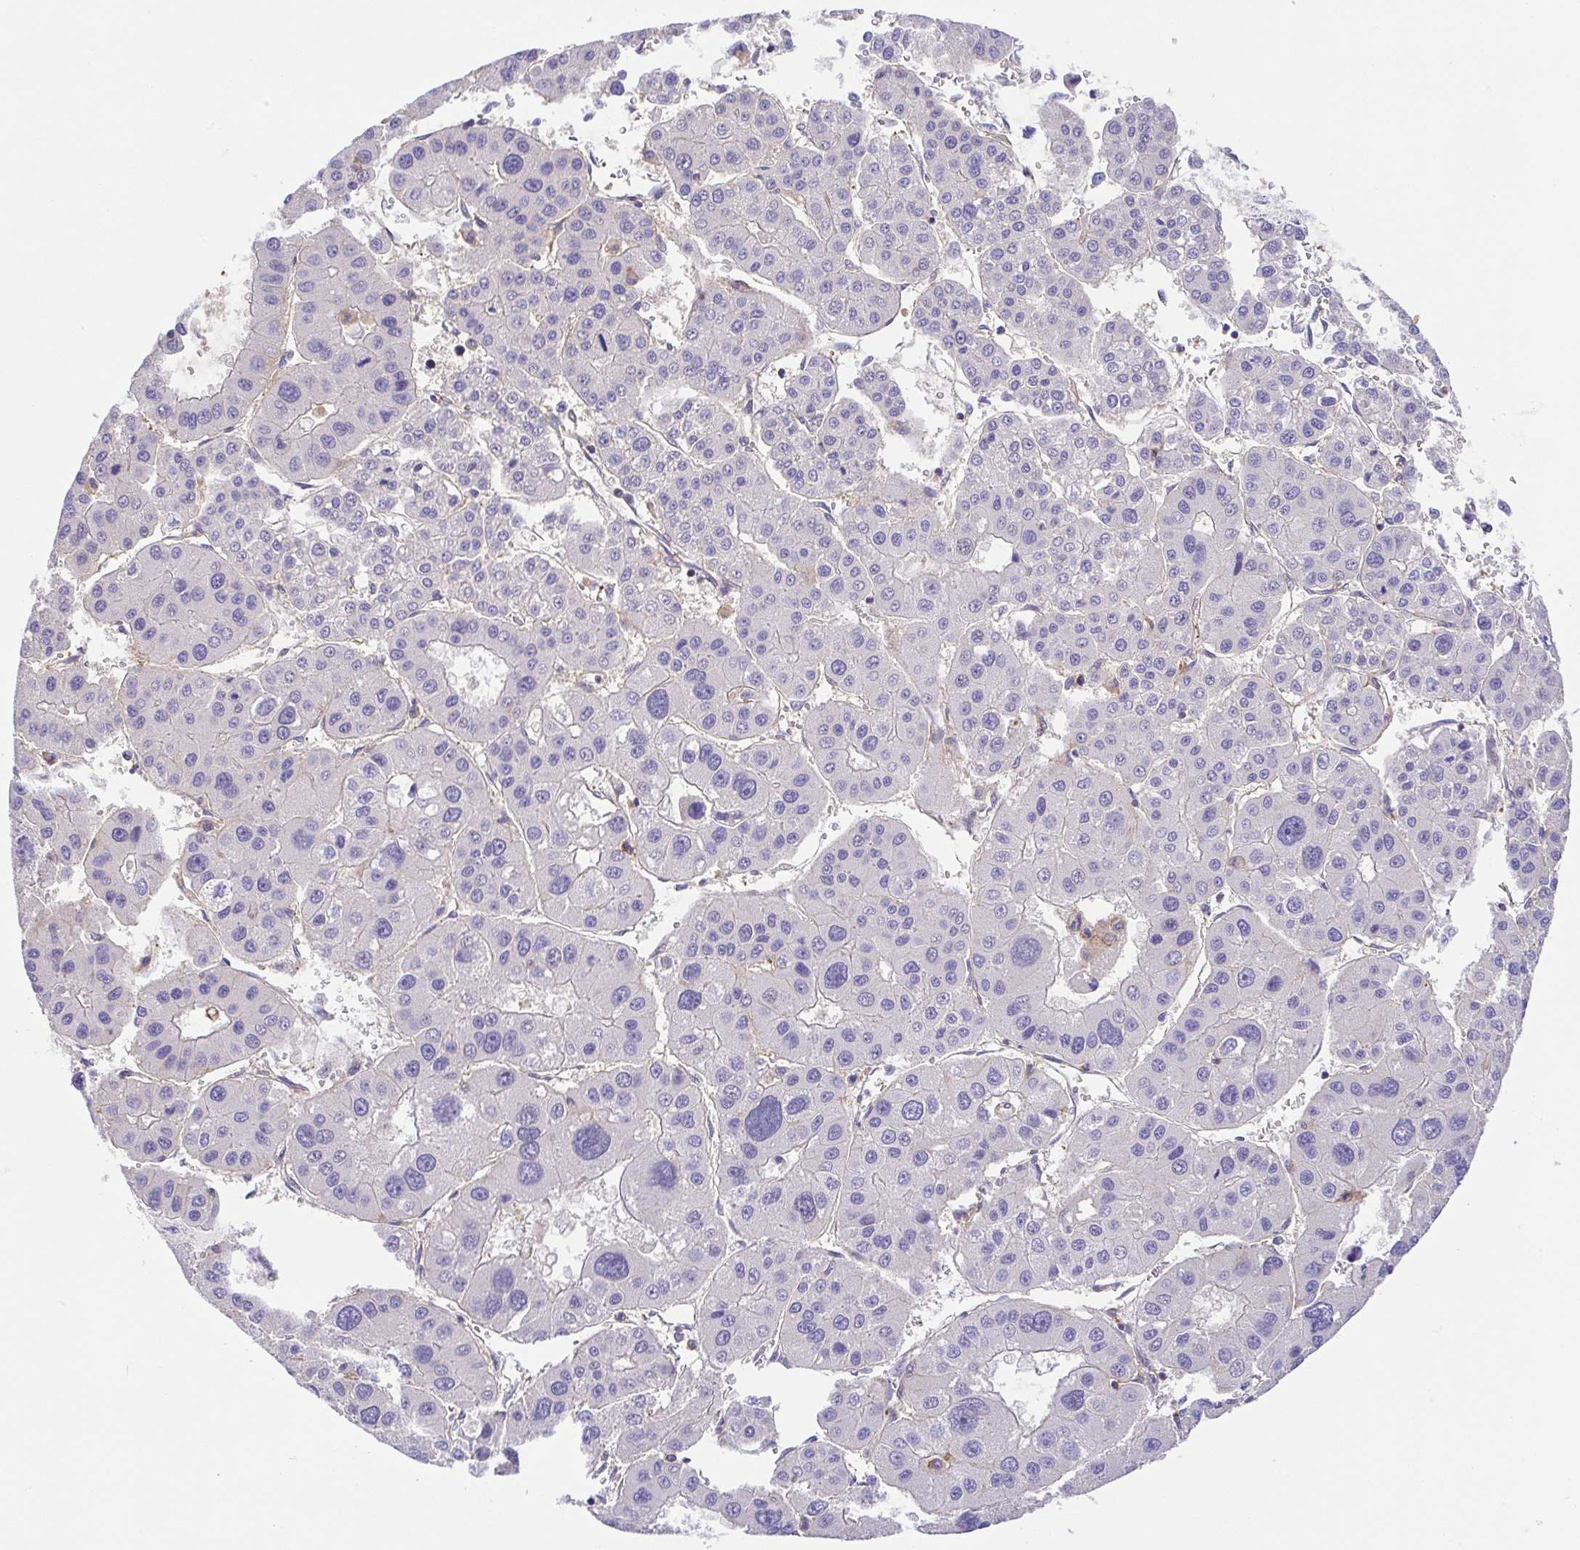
{"staining": {"intensity": "negative", "quantity": "none", "location": "none"}, "tissue": "liver cancer", "cell_type": "Tumor cells", "image_type": "cancer", "snomed": [{"axis": "morphology", "description": "Carcinoma, Hepatocellular, NOS"}, {"axis": "topography", "description": "Liver"}], "caption": "Liver cancer was stained to show a protein in brown. There is no significant positivity in tumor cells.", "gene": "PRR14L", "patient": {"sex": "male", "age": 73}}